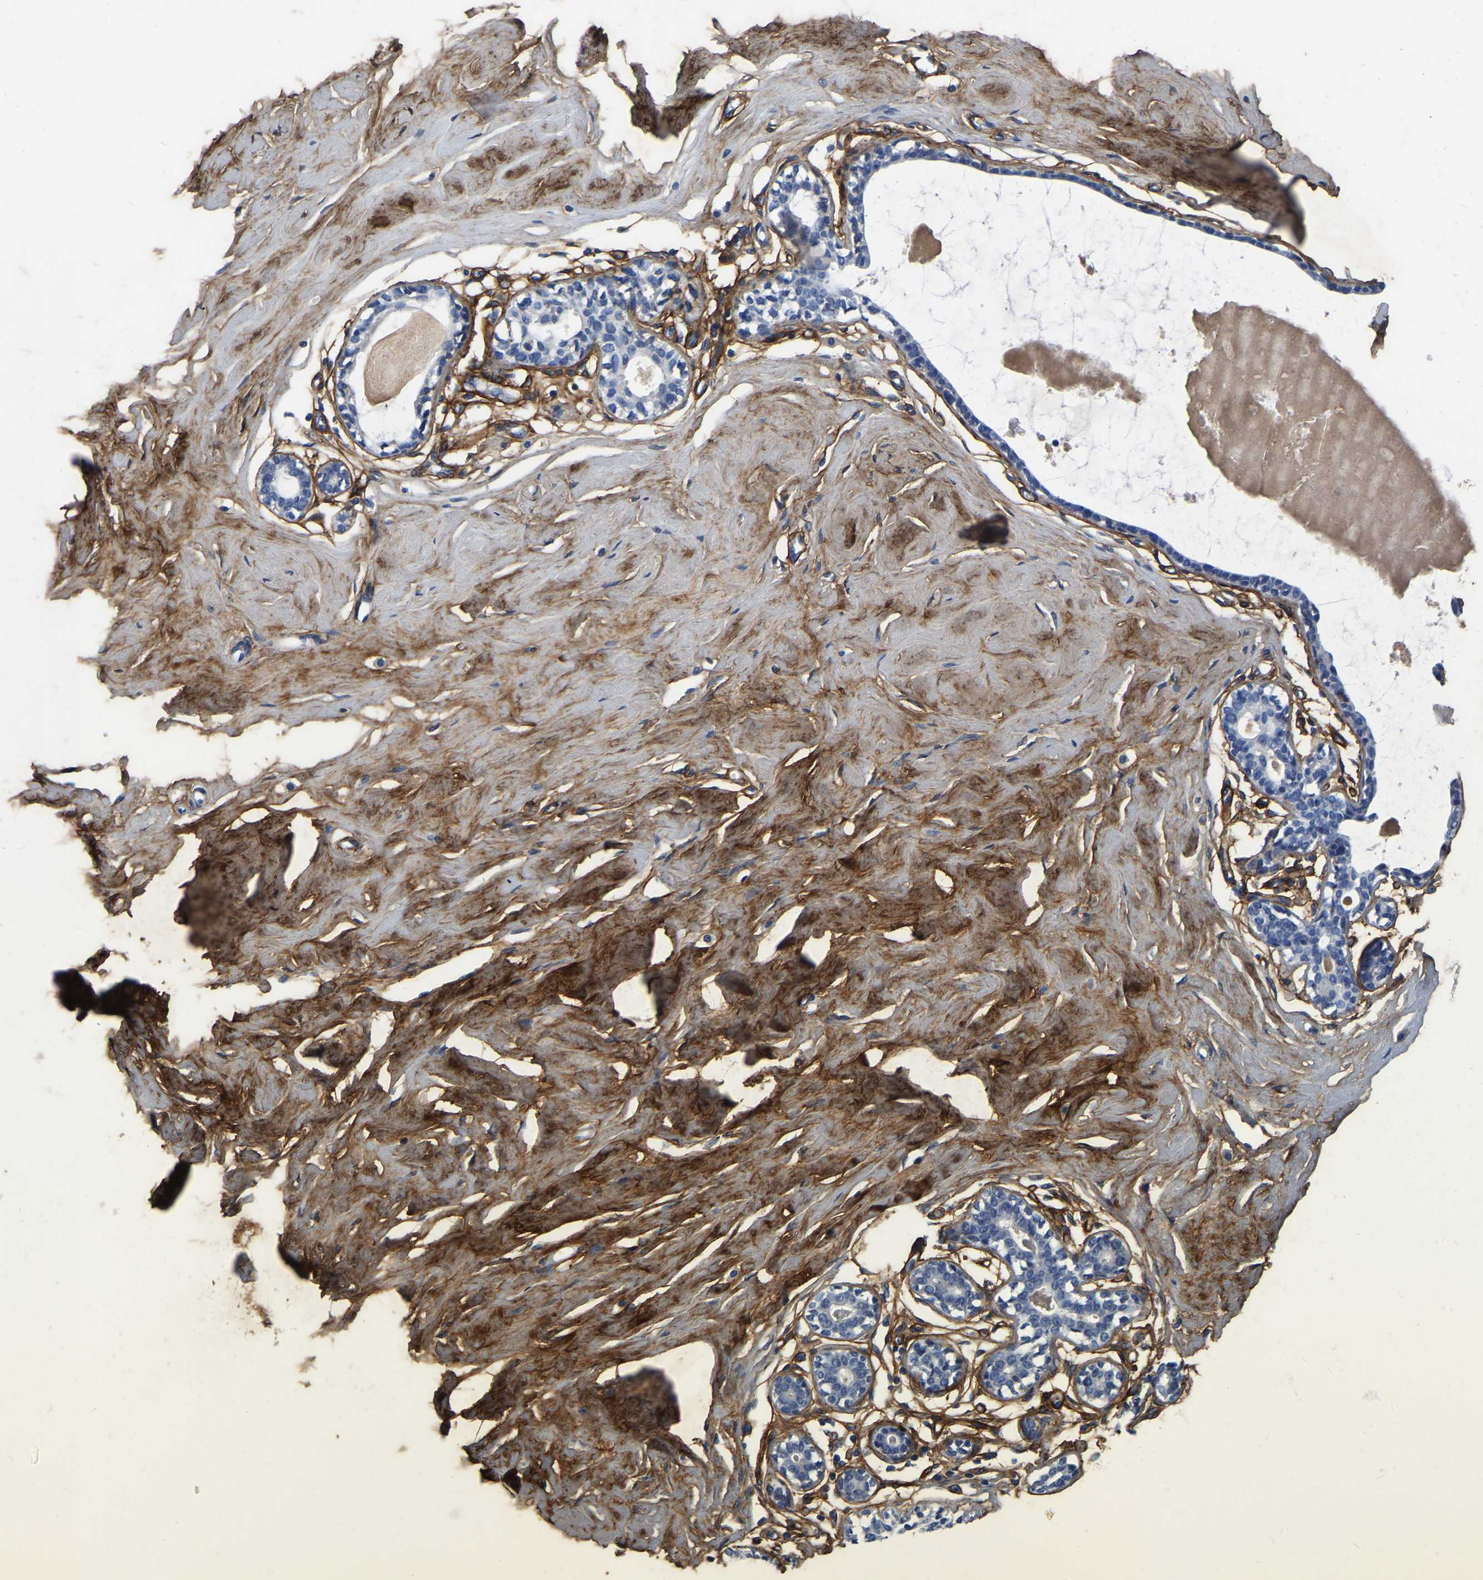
{"staining": {"intensity": "negative", "quantity": "none", "location": "none"}, "tissue": "breast", "cell_type": "Glandular cells", "image_type": "normal", "snomed": [{"axis": "morphology", "description": "Normal tissue, NOS"}, {"axis": "topography", "description": "Breast"}], "caption": "Immunohistochemical staining of normal human breast displays no significant positivity in glandular cells. (IHC, brightfield microscopy, high magnification).", "gene": "COL6A1", "patient": {"sex": "female", "age": 23}}